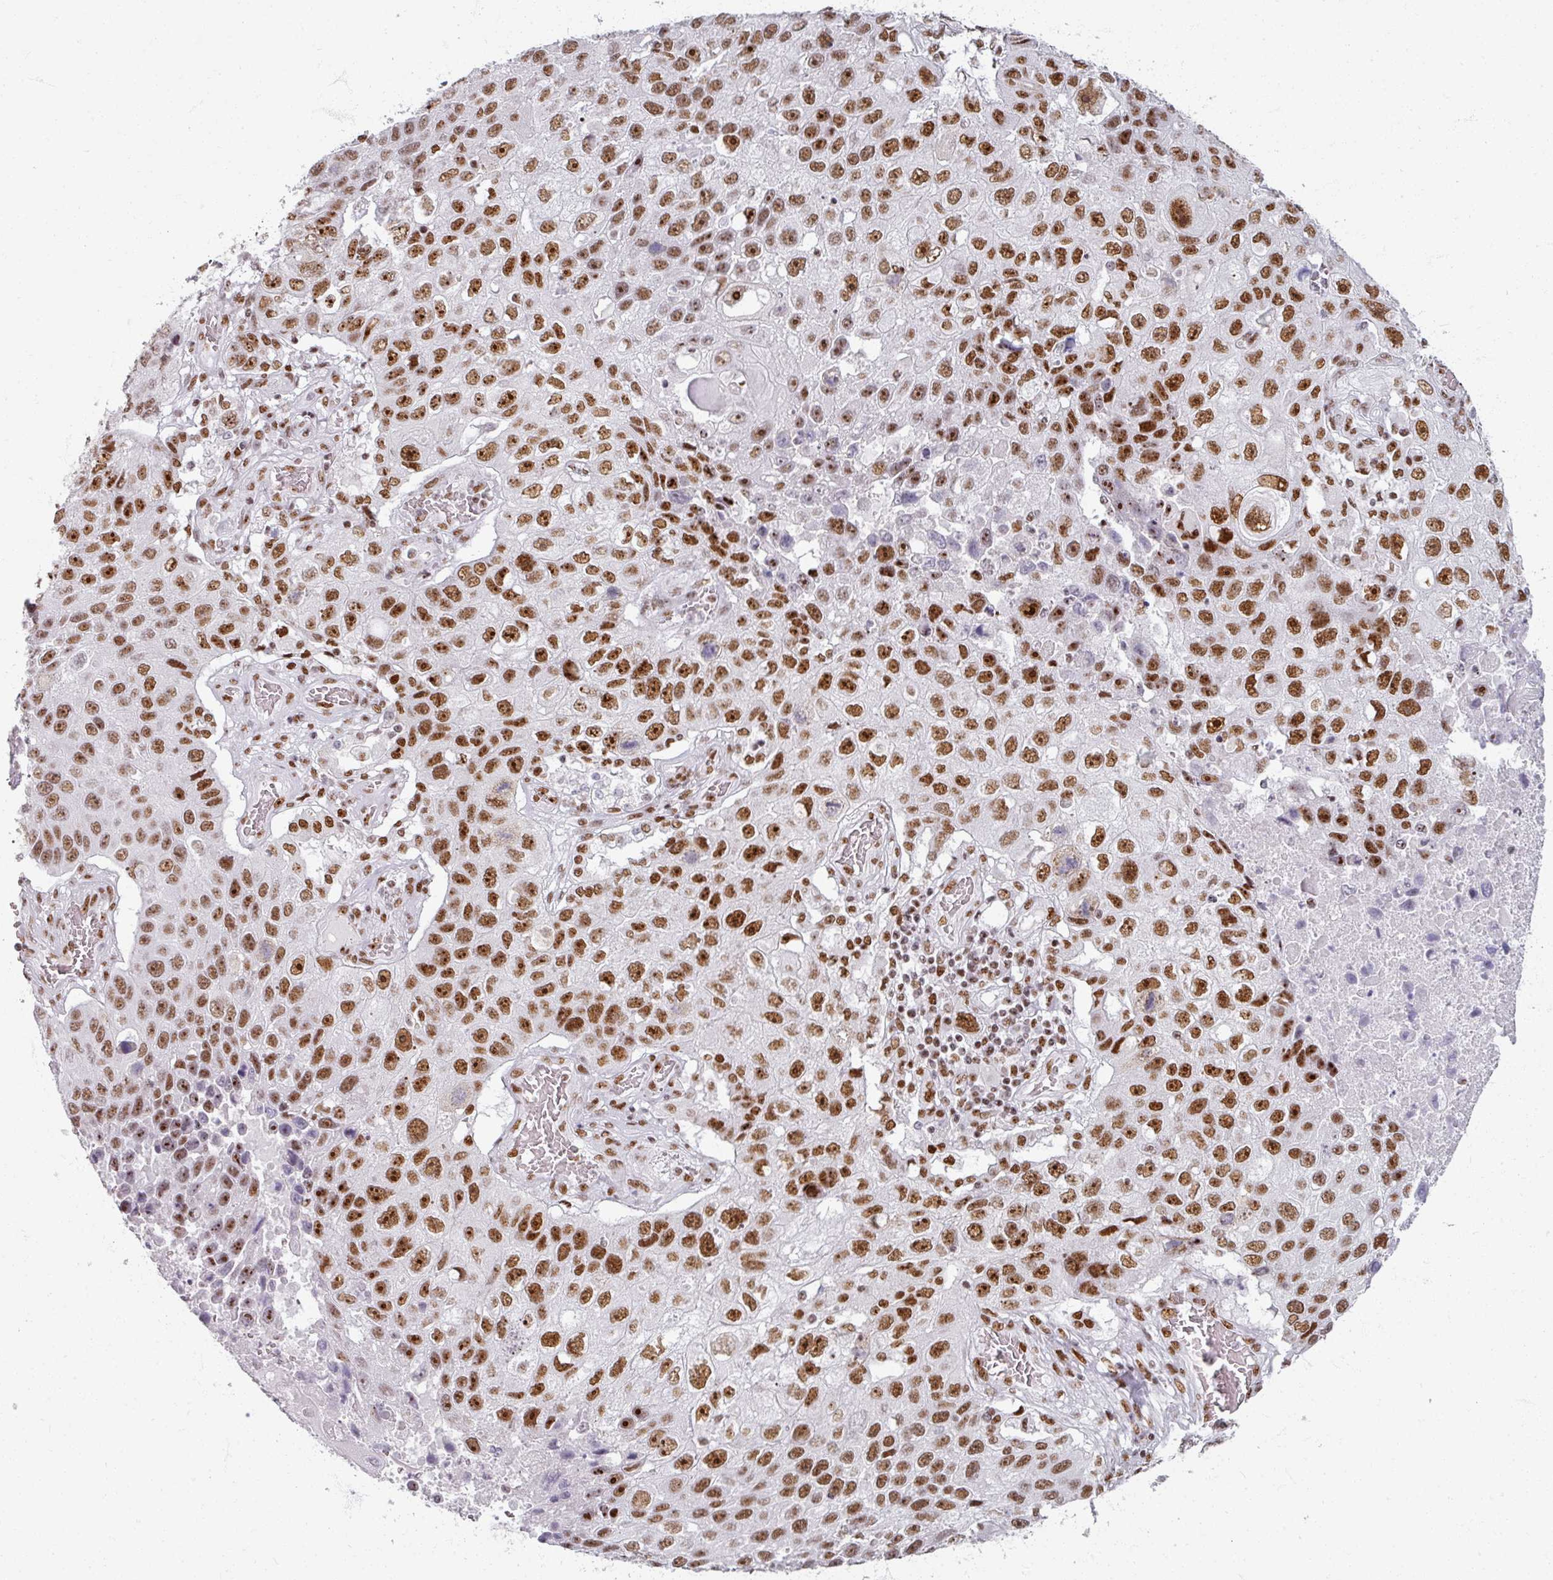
{"staining": {"intensity": "strong", "quantity": ">75%", "location": "nuclear"}, "tissue": "lung cancer", "cell_type": "Tumor cells", "image_type": "cancer", "snomed": [{"axis": "morphology", "description": "Squamous cell carcinoma, NOS"}, {"axis": "topography", "description": "Lung"}], "caption": "The immunohistochemical stain highlights strong nuclear expression in tumor cells of lung cancer tissue.", "gene": "ADAR", "patient": {"sex": "male", "age": 61}}